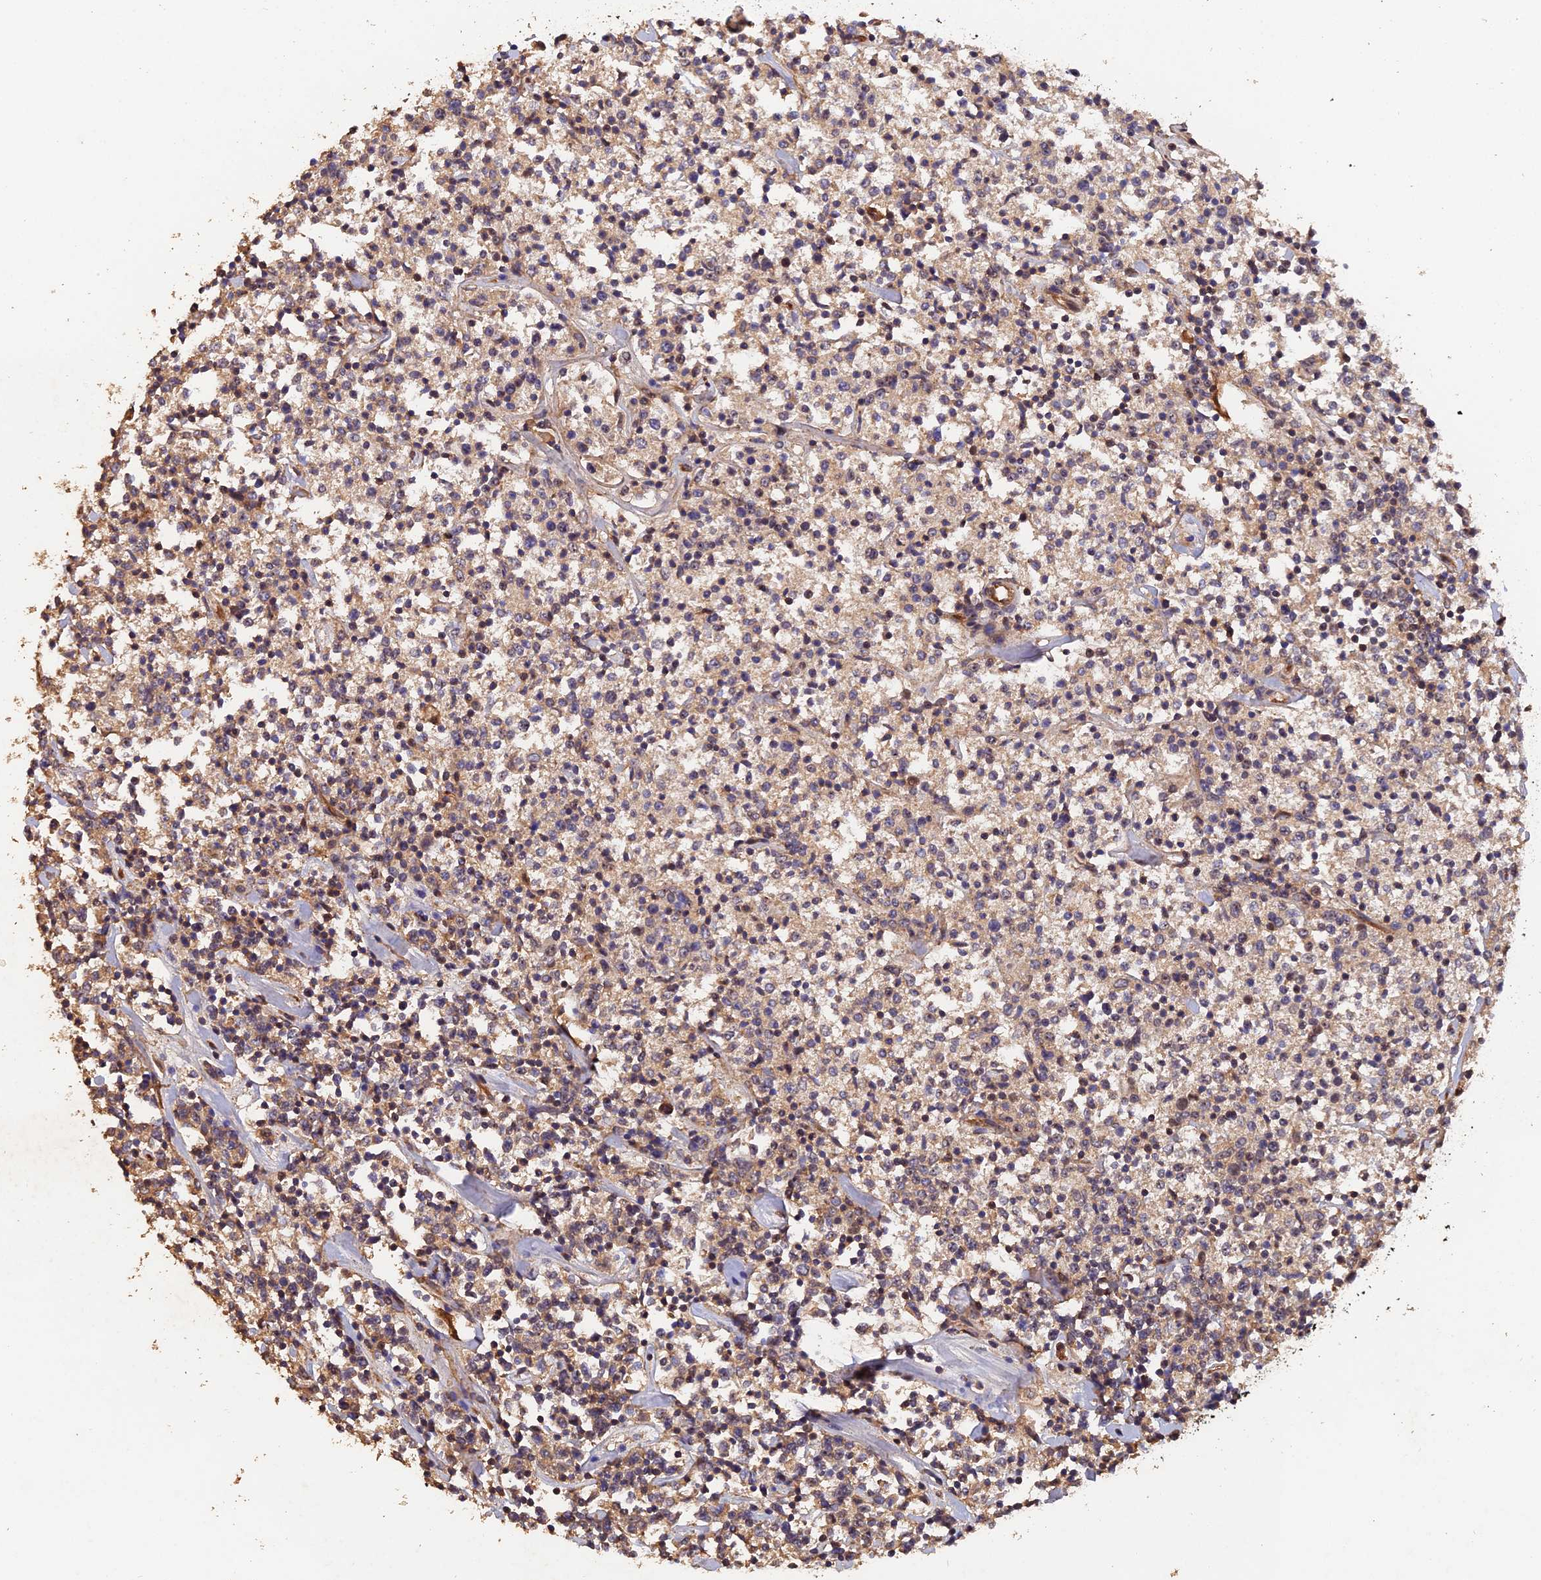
{"staining": {"intensity": "weak", "quantity": "25%-75%", "location": "cytoplasmic/membranous"}, "tissue": "lymphoma", "cell_type": "Tumor cells", "image_type": "cancer", "snomed": [{"axis": "morphology", "description": "Malignant lymphoma, non-Hodgkin's type, Low grade"}, {"axis": "topography", "description": "Small intestine"}], "caption": "Protein staining of lymphoma tissue exhibits weak cytoplasmic/membranous expression in about 25%-75% of tumor cells. The staining was performed using DAB (3,3'-diaminobenzidine), with brown indicating positive protein expression. Nuclei are stained blue with hematoxylin.", "gene": "RALGAPA2", "patient": {"sex": "female", "age": 59}}